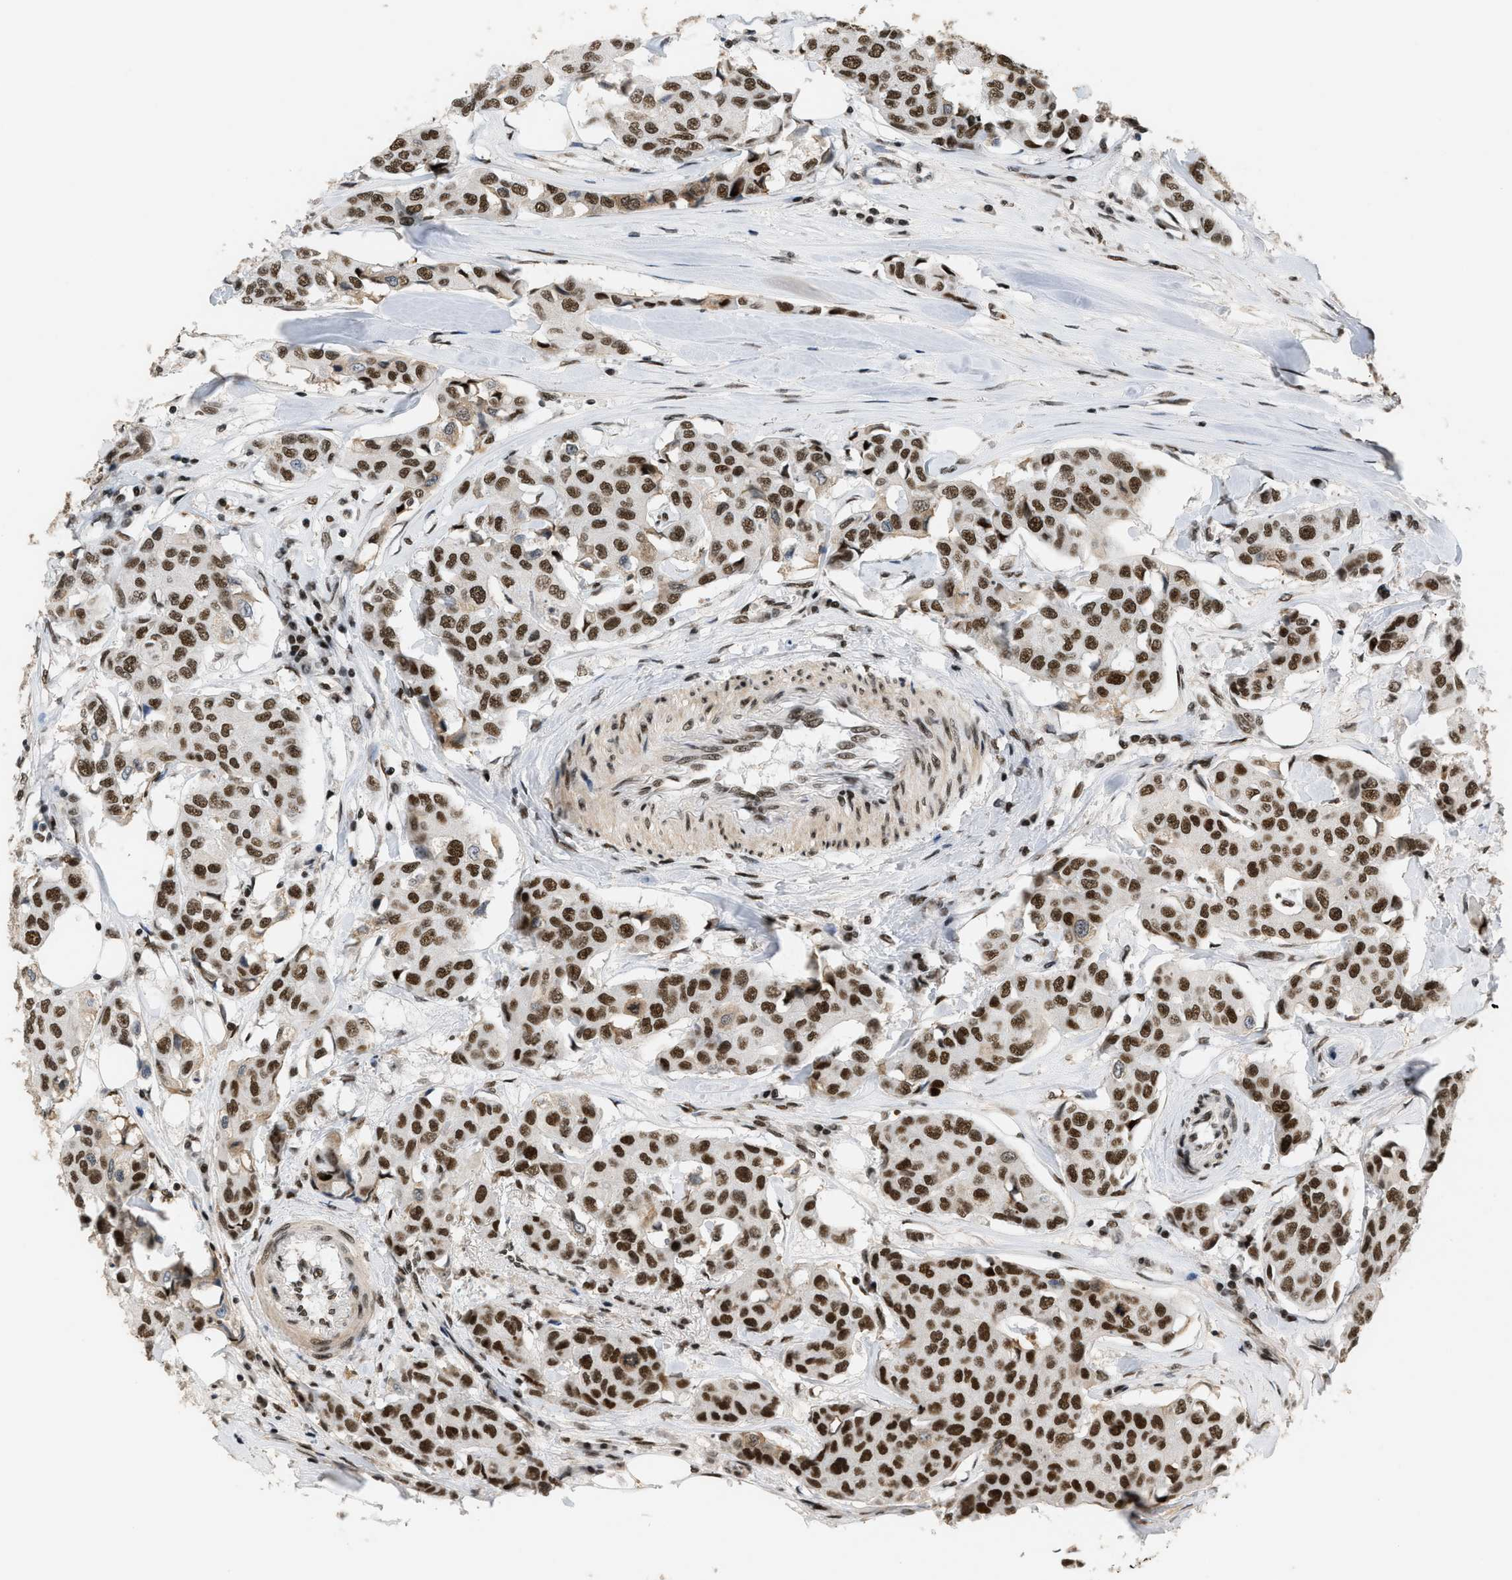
{"staining": {"intensity": "strong", "quantity": ">75%", "location": "nuclear"}, "tissue": "breast cancer", "cell_type": "Tumor cells", "image_type": "cancer", "snomed": [{"axis": "morphology", "description": "Duct carcinoma"}, {"axis": "topography", "description": "Breast"}], "caption": "Brown immunohistochemical staining in breast invasive ductal carcinoma displays strong nuclear staining in about >75% of tumor cells.", "gene": "SMARCB1", "patient": {"sex": "female", "age": 80}}